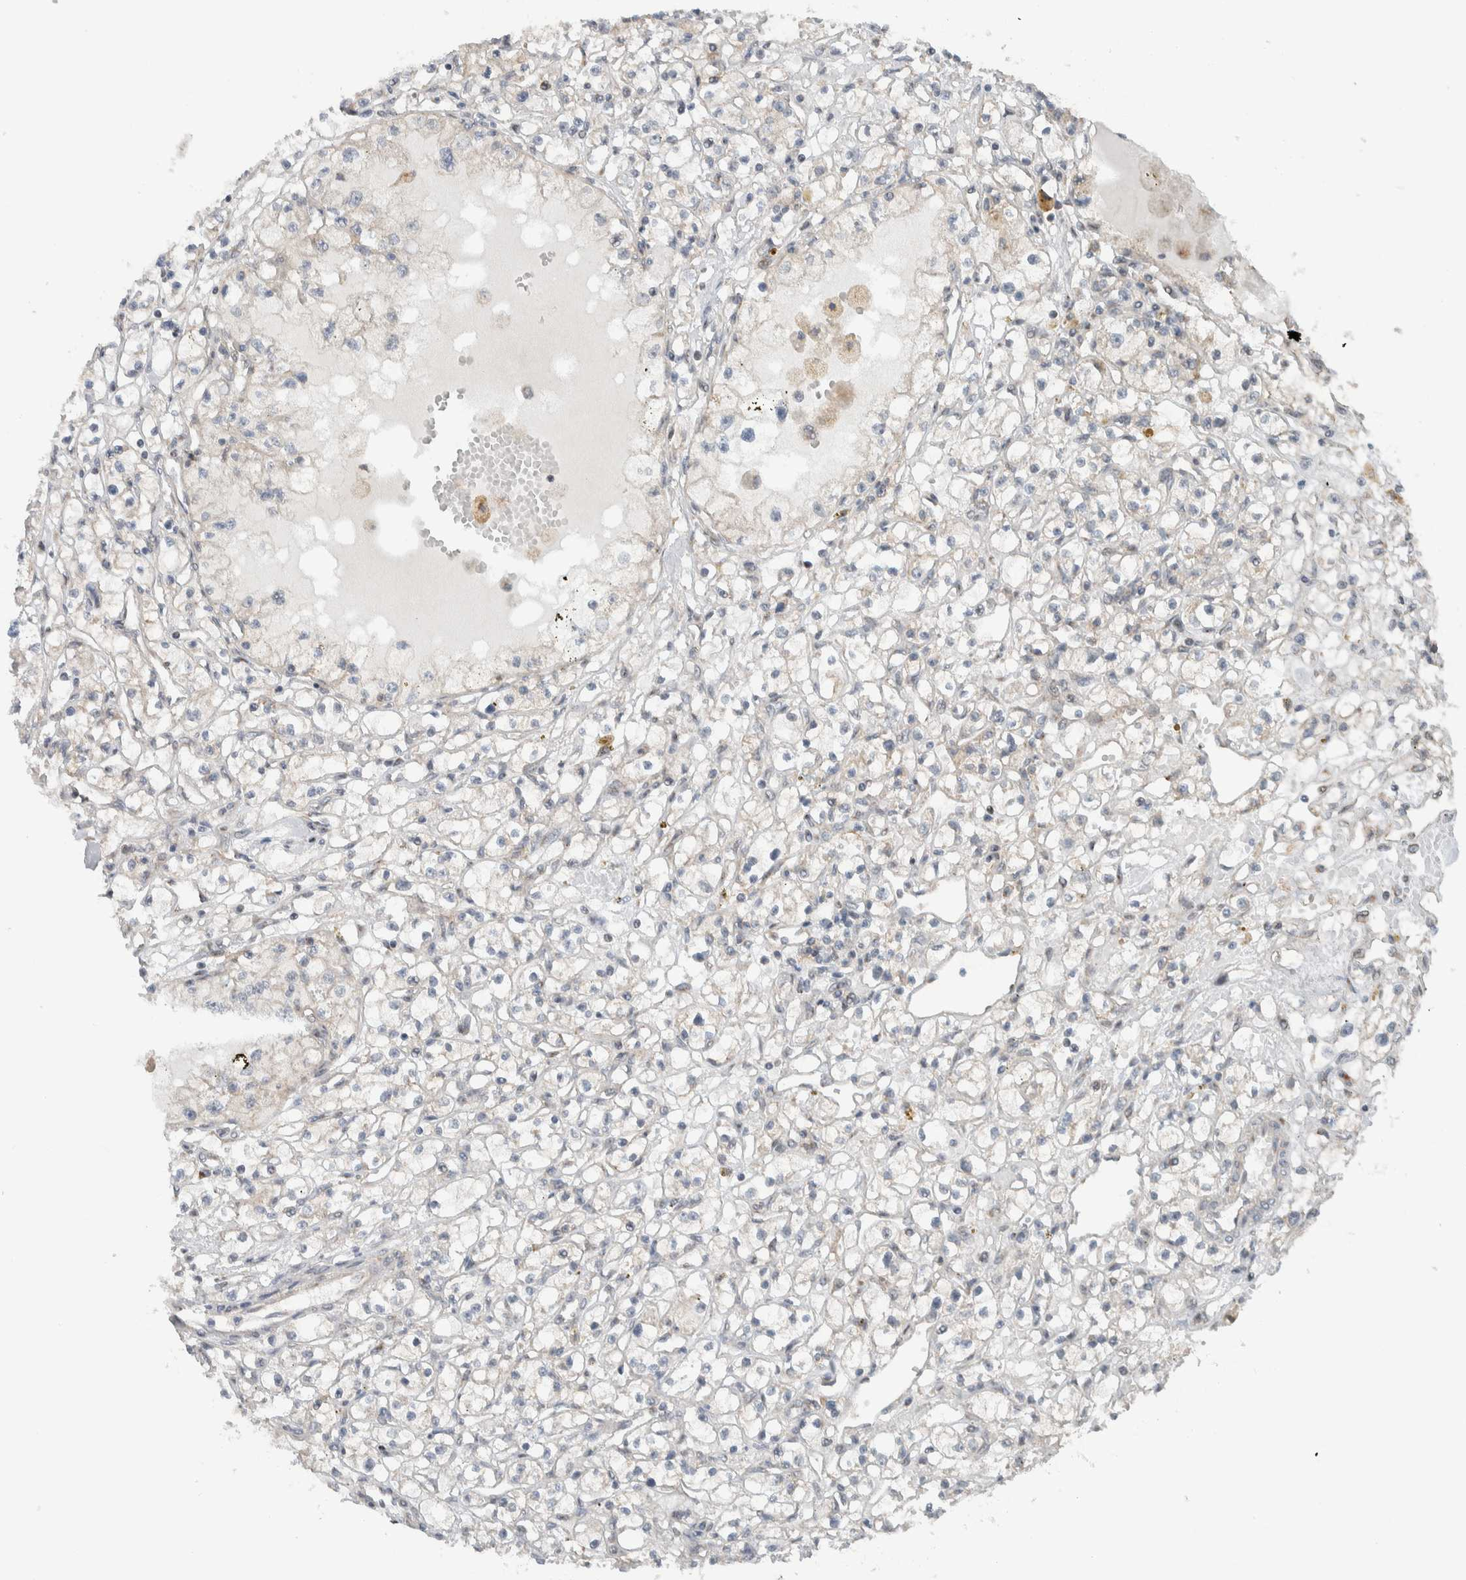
{"staining": {"intensity": "negative", "quantity": "none", "location": "none"}, "tissue": "renal cancer", "cell_type": "Tumor cells", "image_type": "cancer", "snomed": [{"axis": "morphology", "description": "Adenocarcinoma, NOS"}, {"axis": "topography", "description": "Kidney"}], "caption": "Tumor cells are negative for protein expression in human adenocarcinoma (renal). (DAB (3,3'-diaminobenzidine) immunohistochemistry (IHC), high magnification).", "gene": "RERE", "patient": {"sex": "male", "age": 56}}